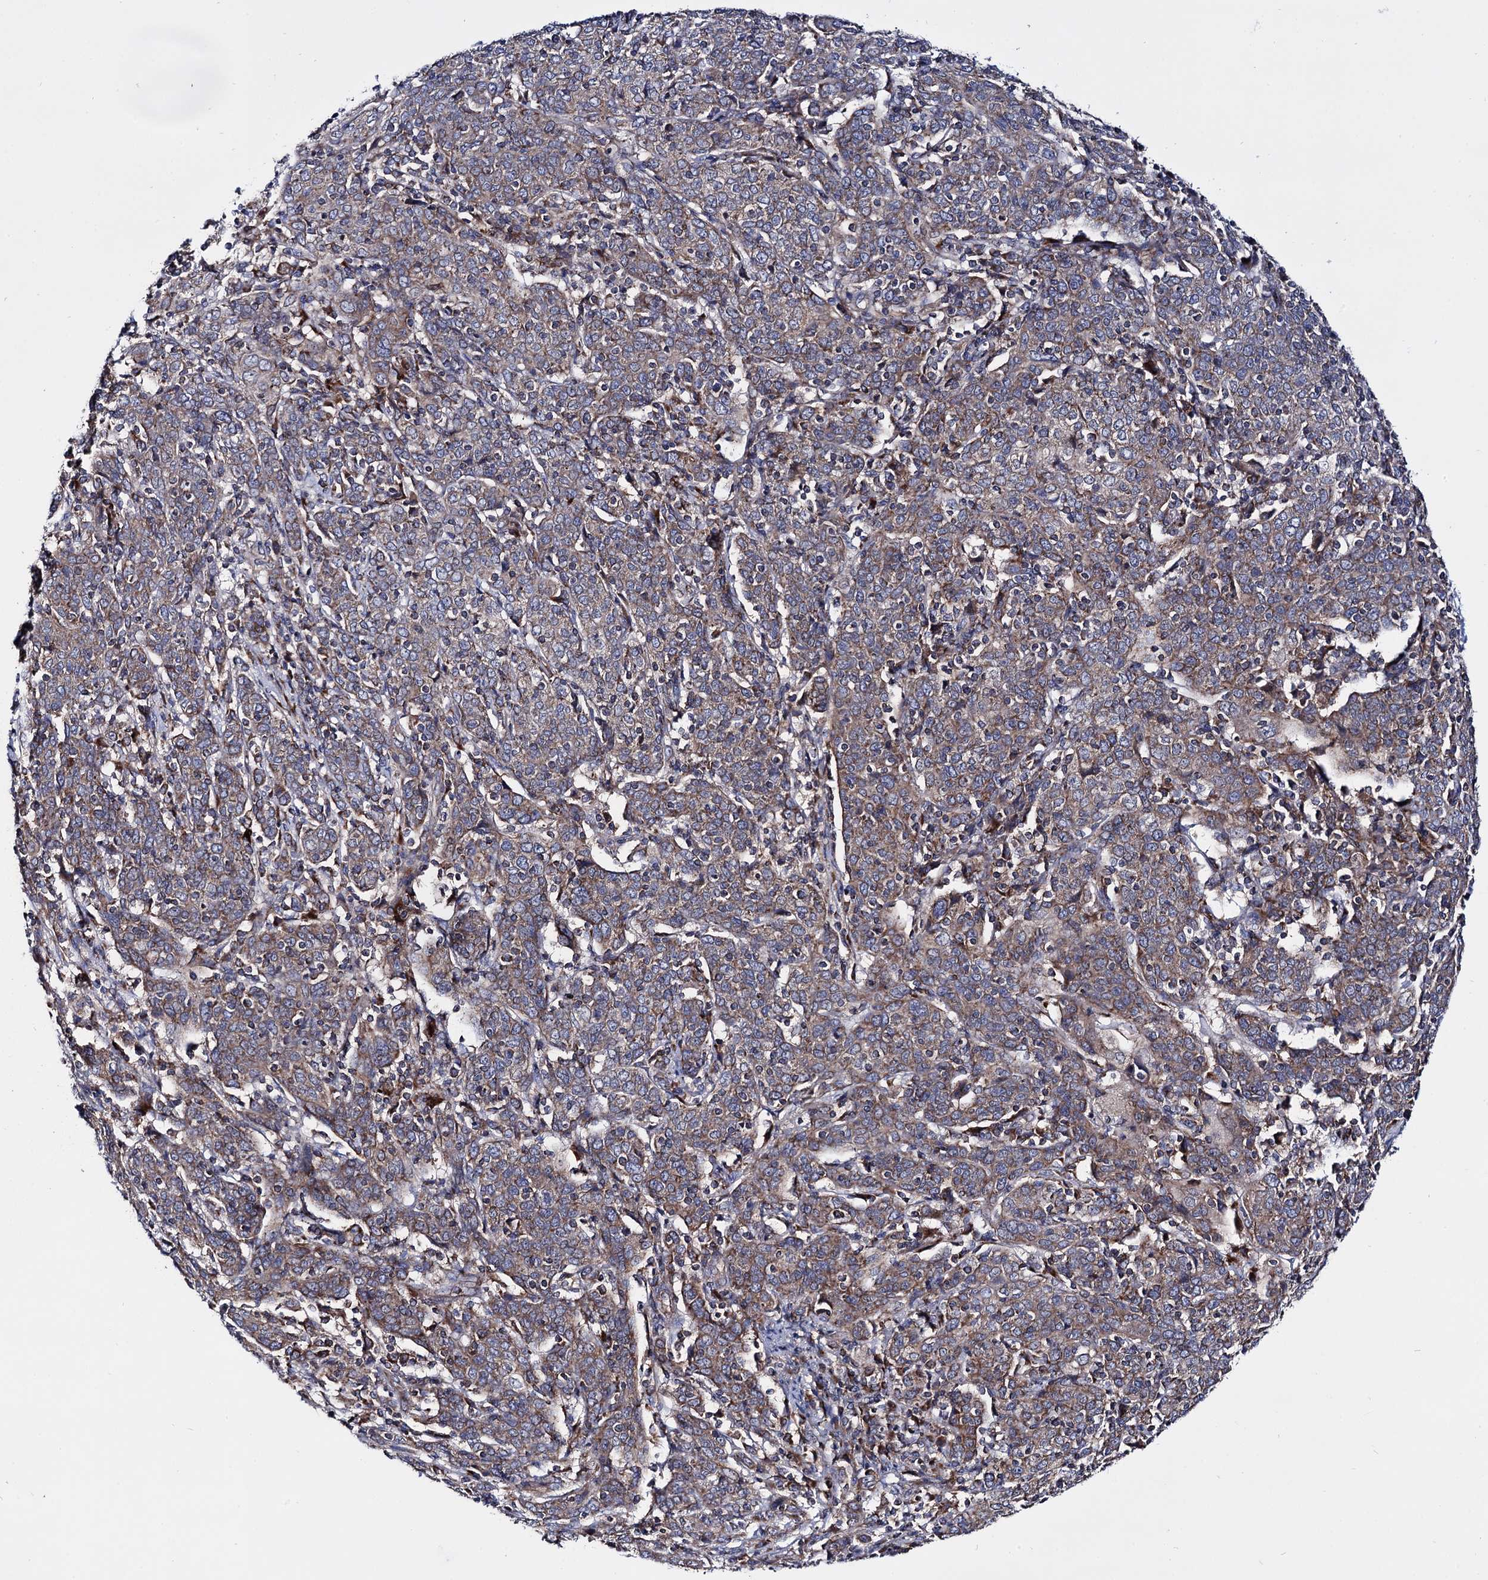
{"staining": {"intensity": "moderate", "quantity": "25%-75%", "location": "cytoplasmic/membranous"}, "tissue": "cervical cancer", "cell_type": "Tumor cells", "image_type": "cancer", "snomed": [{"axis": "morphology", "description": "Squamous cell carcinoma, NOS"}, {"axis": "topography", "description": "Cervix"}], "caption": "The immunohistochemical stain highlights moderate cytoplasmic/membranous positivity in tumor cells of squamous cell carcinoma (cervical) tissue. (Brightfield microscopy of DAB IHC at high magnification).", "gene": "IQCH", "patient": {"sex": "female", "age": 67}}